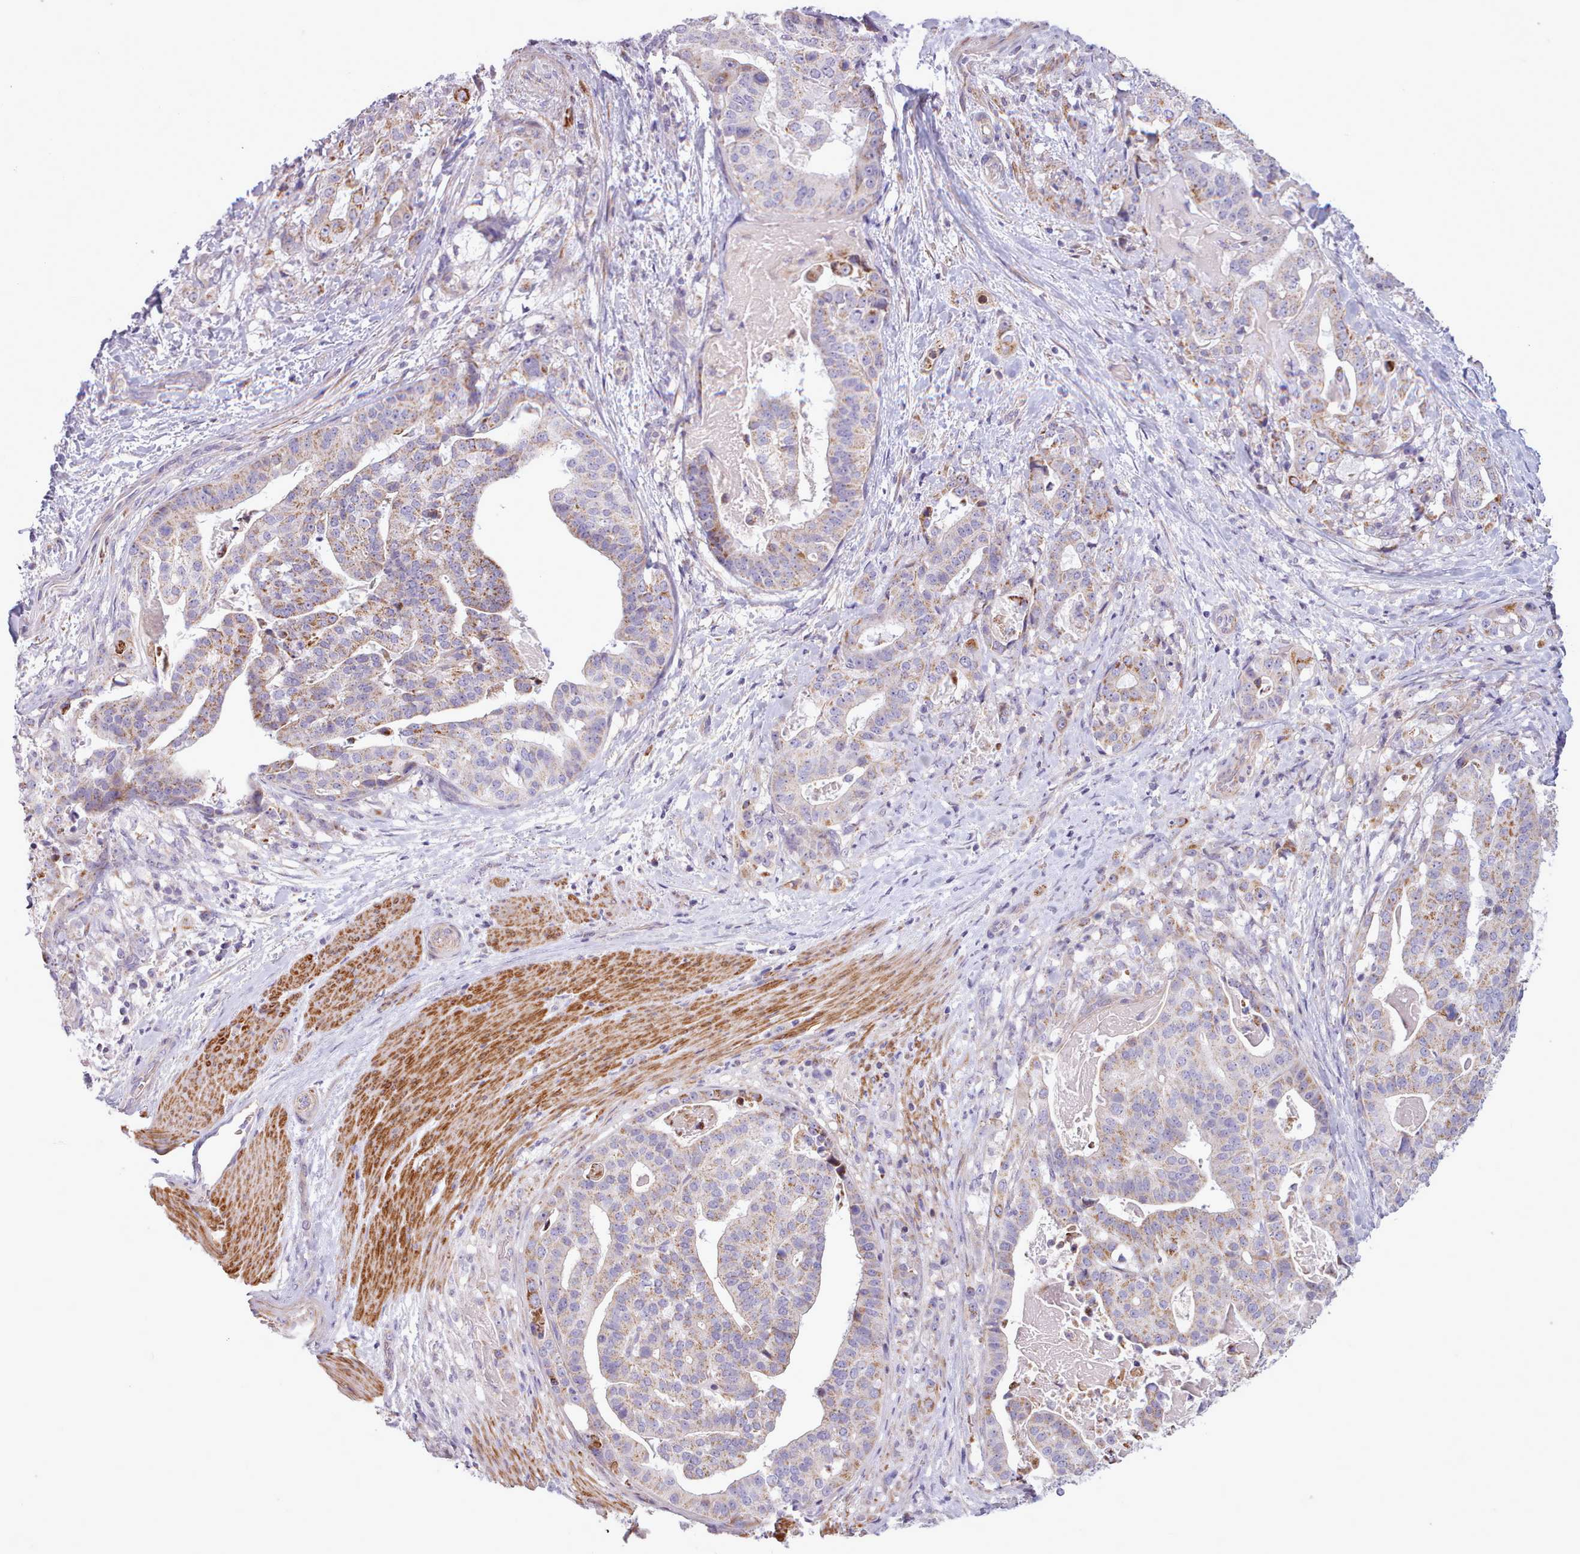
{"staining": {"intensity": "moderate", "quantity": "<25%", "location": "cytoplasmic/membranous"}, "tissue": "stomach cancer", "cell_type": "Tumor cells", "image_type": "cancer", "snomed": [{"axis": "morphology", "description": "Adenocarcinoma, NOS"}, {"axis": "topography", "description": "Stomach"}], "caption": "A low amount of moderate cytoplasmic/membranous expression is identified in about <25% of tumor cells in stomach cancer tissue. The protein of interest is shown in brown color, while the nuclei are stained blue.", "gene": "AVL9", "patient": {"sex": "male", "age": 48}}